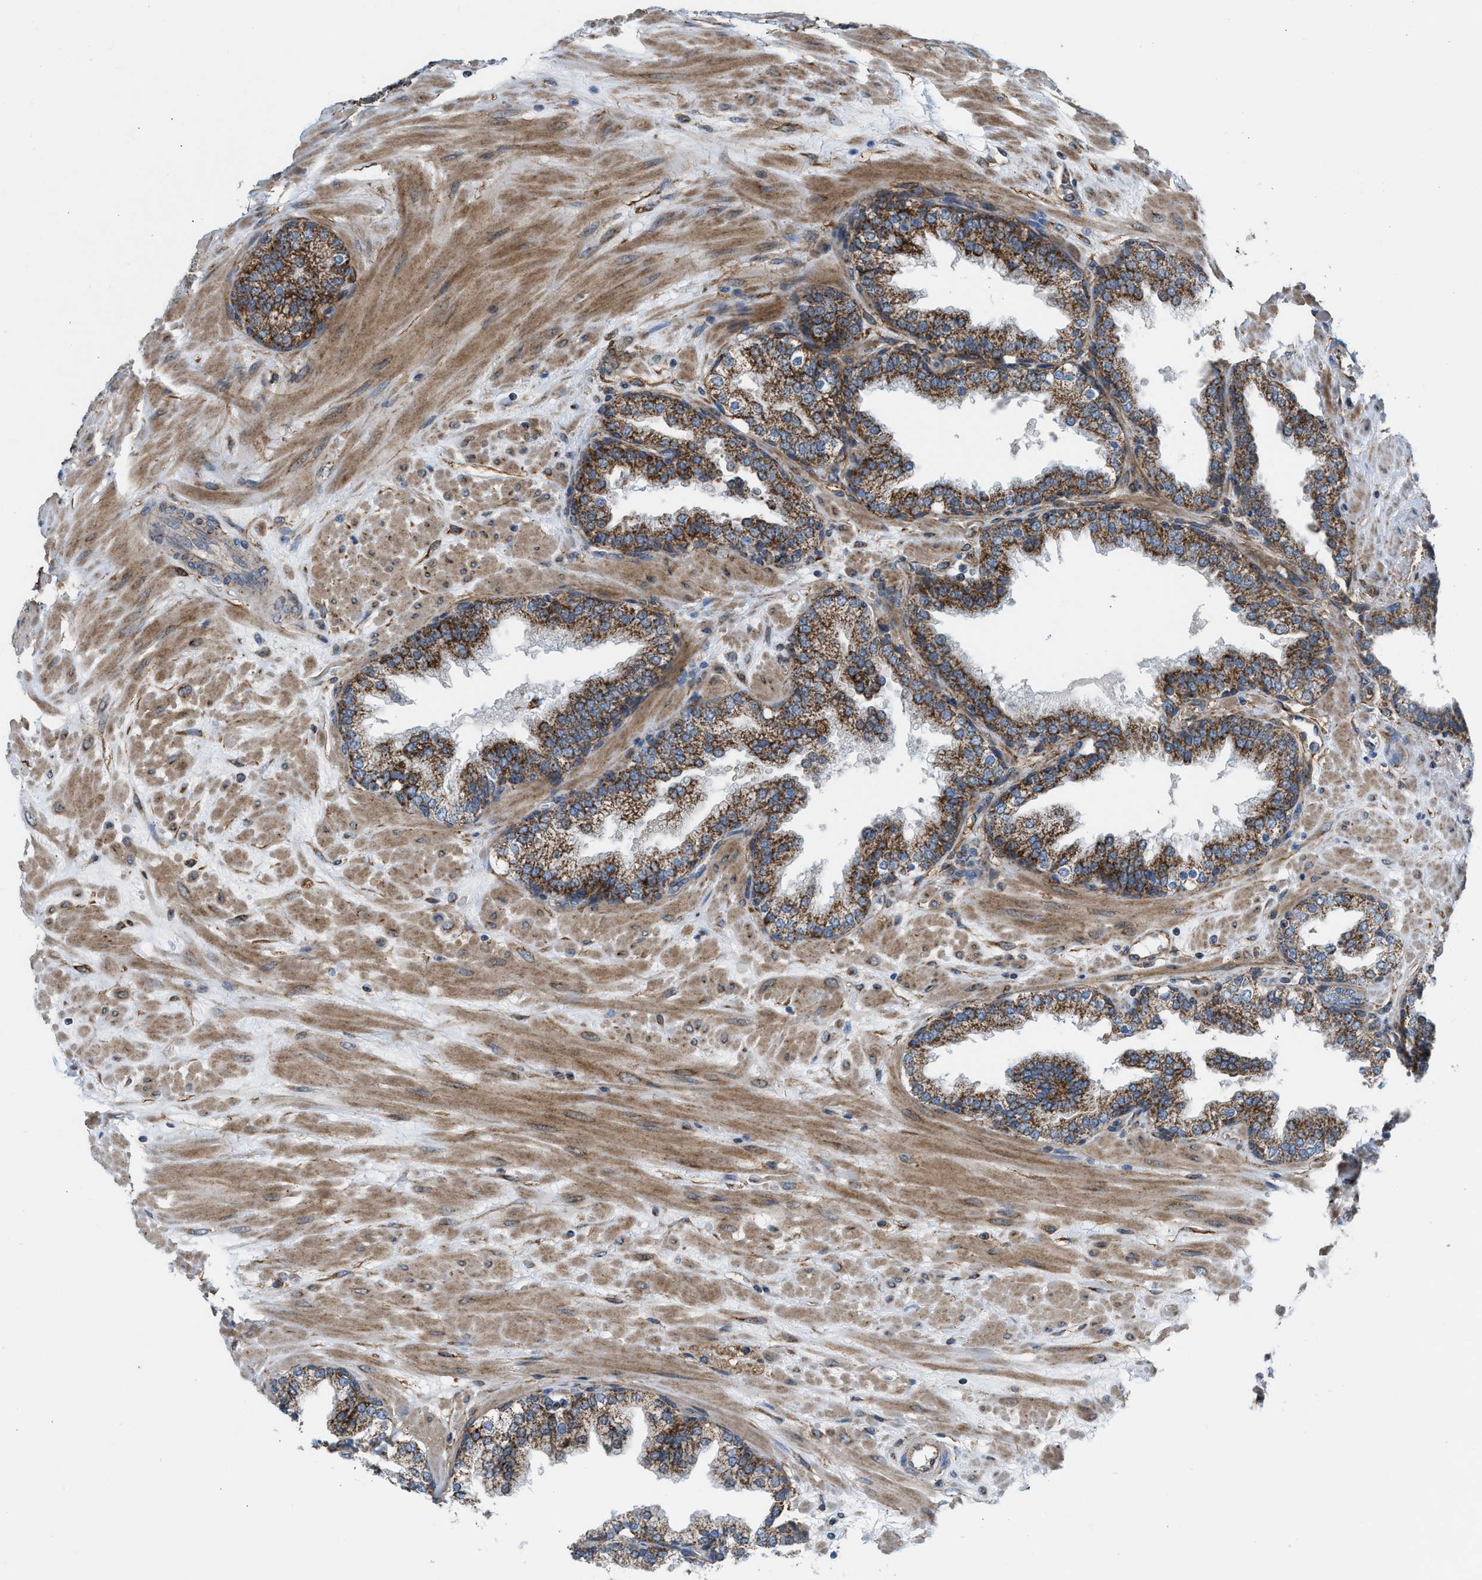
{"staining": {"intensity": "strong", "quantity": ">75%", "location": "cytoplasmic/membranous"}, "tissue": "prostate", "cell_type": "Glandular cells", "image_type": "normal", "snomed": [{"axis": "morphology", "description": "Normal tissue, NOS"}, {"axis": "topography", "description": "Prostate"}], "caption": "This is an image of immunohistochemistry staining of benign prostate, which shows strong staining in the cytoplasmic/membranous of glandular cells.", "gene": "SLC10A3", "patient": {"sex": "male", "age": 51}}